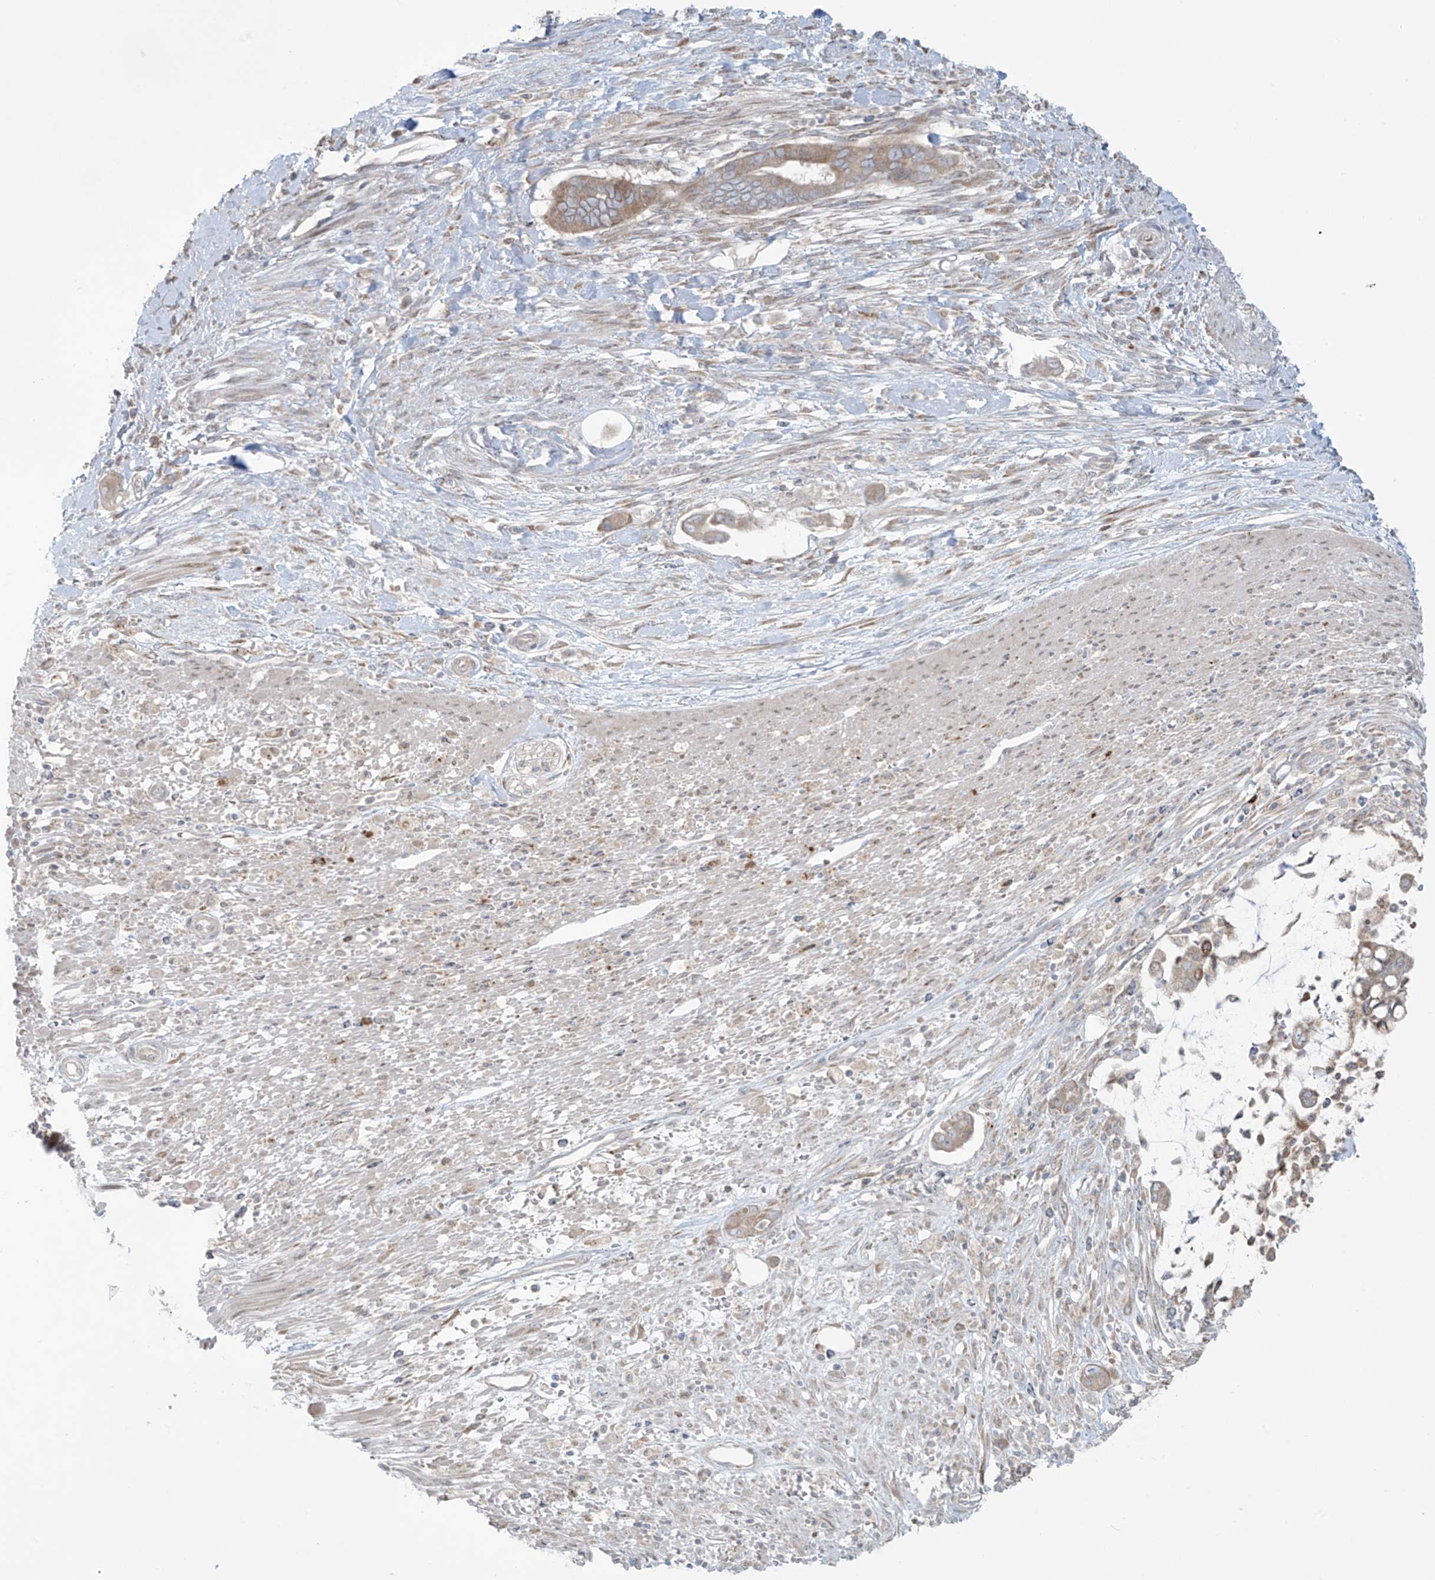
{"staining": {"intensity": "moderate", "quantity": "<25%", "location": "cytoplasmic/membranous"}, "tissue": "pancreatic cancer", "cell_type": "Tumor cells", "image_type": "cancer", "snomed": [{"axis": "morphology", "description": "Adenocarcinoma, NOS"}, {"axis": "topography", "description": "Pancreas"}], "caption": "Human adenocarcinoma (pancreatic) stained with a protein marker reveals moderate staining in tumor cells.", "gene": "PPAT", "patient": {"sex": "male", "age": 68}}